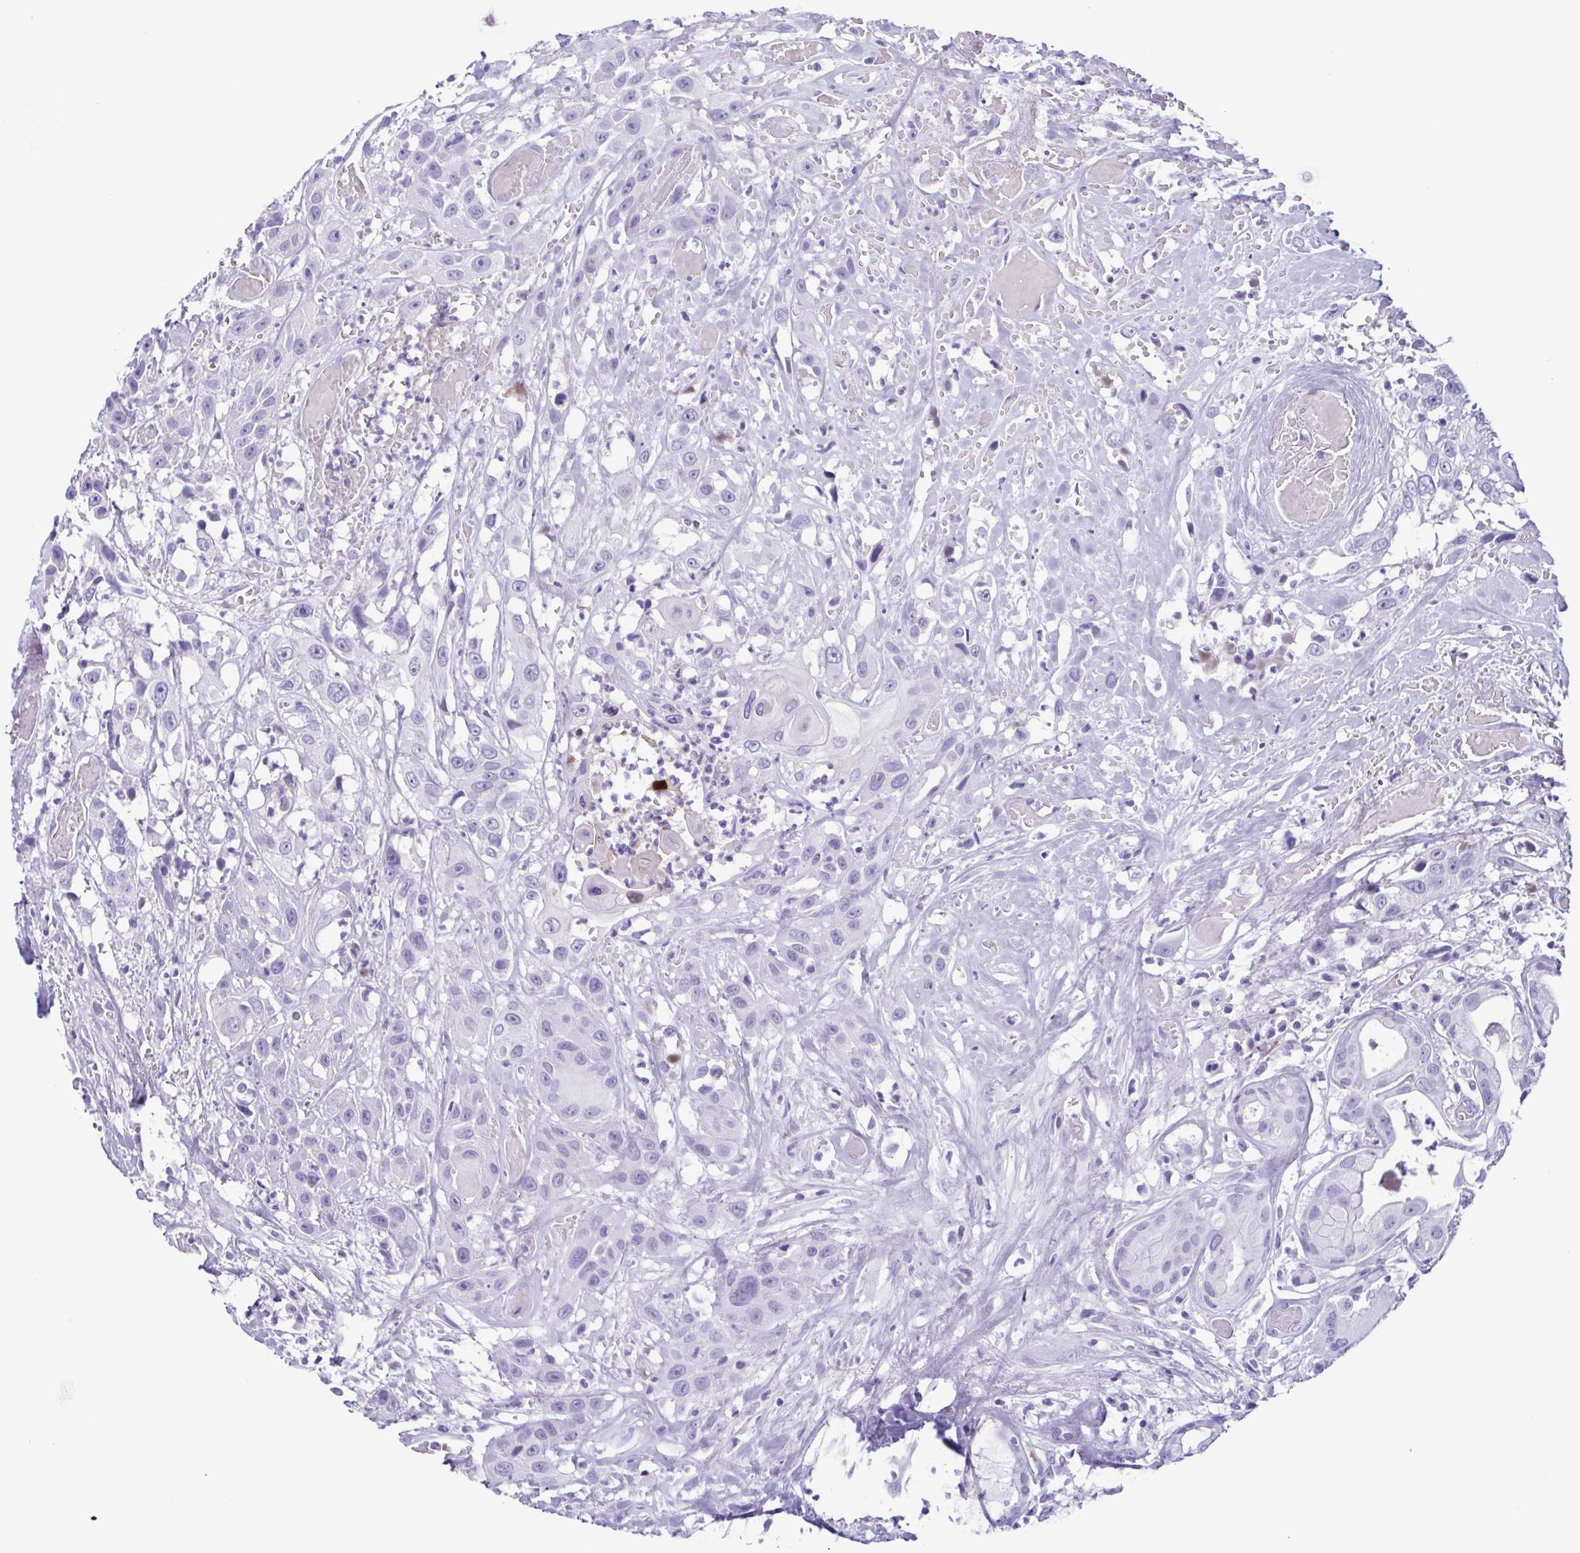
{"staining": {"intensity": "negative", "quantity": "none", "location": "none"}, "tissue": "head and neck cancer", "cell_type": "Tumor cells", "image_type": "cancer", "snomed": [{"axis": "morphology", "description": "Squamous cell carcinoma, NOS"}, {"axis": "topography", "description": "Head-Neck"}], "caption": "There is no significant staining in tumor cells of head and neck squamous cell carcinoma. (DAB (3,3'-diaminobenzidine) immunohistochemistry (IHC) with hematoxylin counter stain).", "gene": "LTF", "patient": {"sex": "male", "age": 57}}